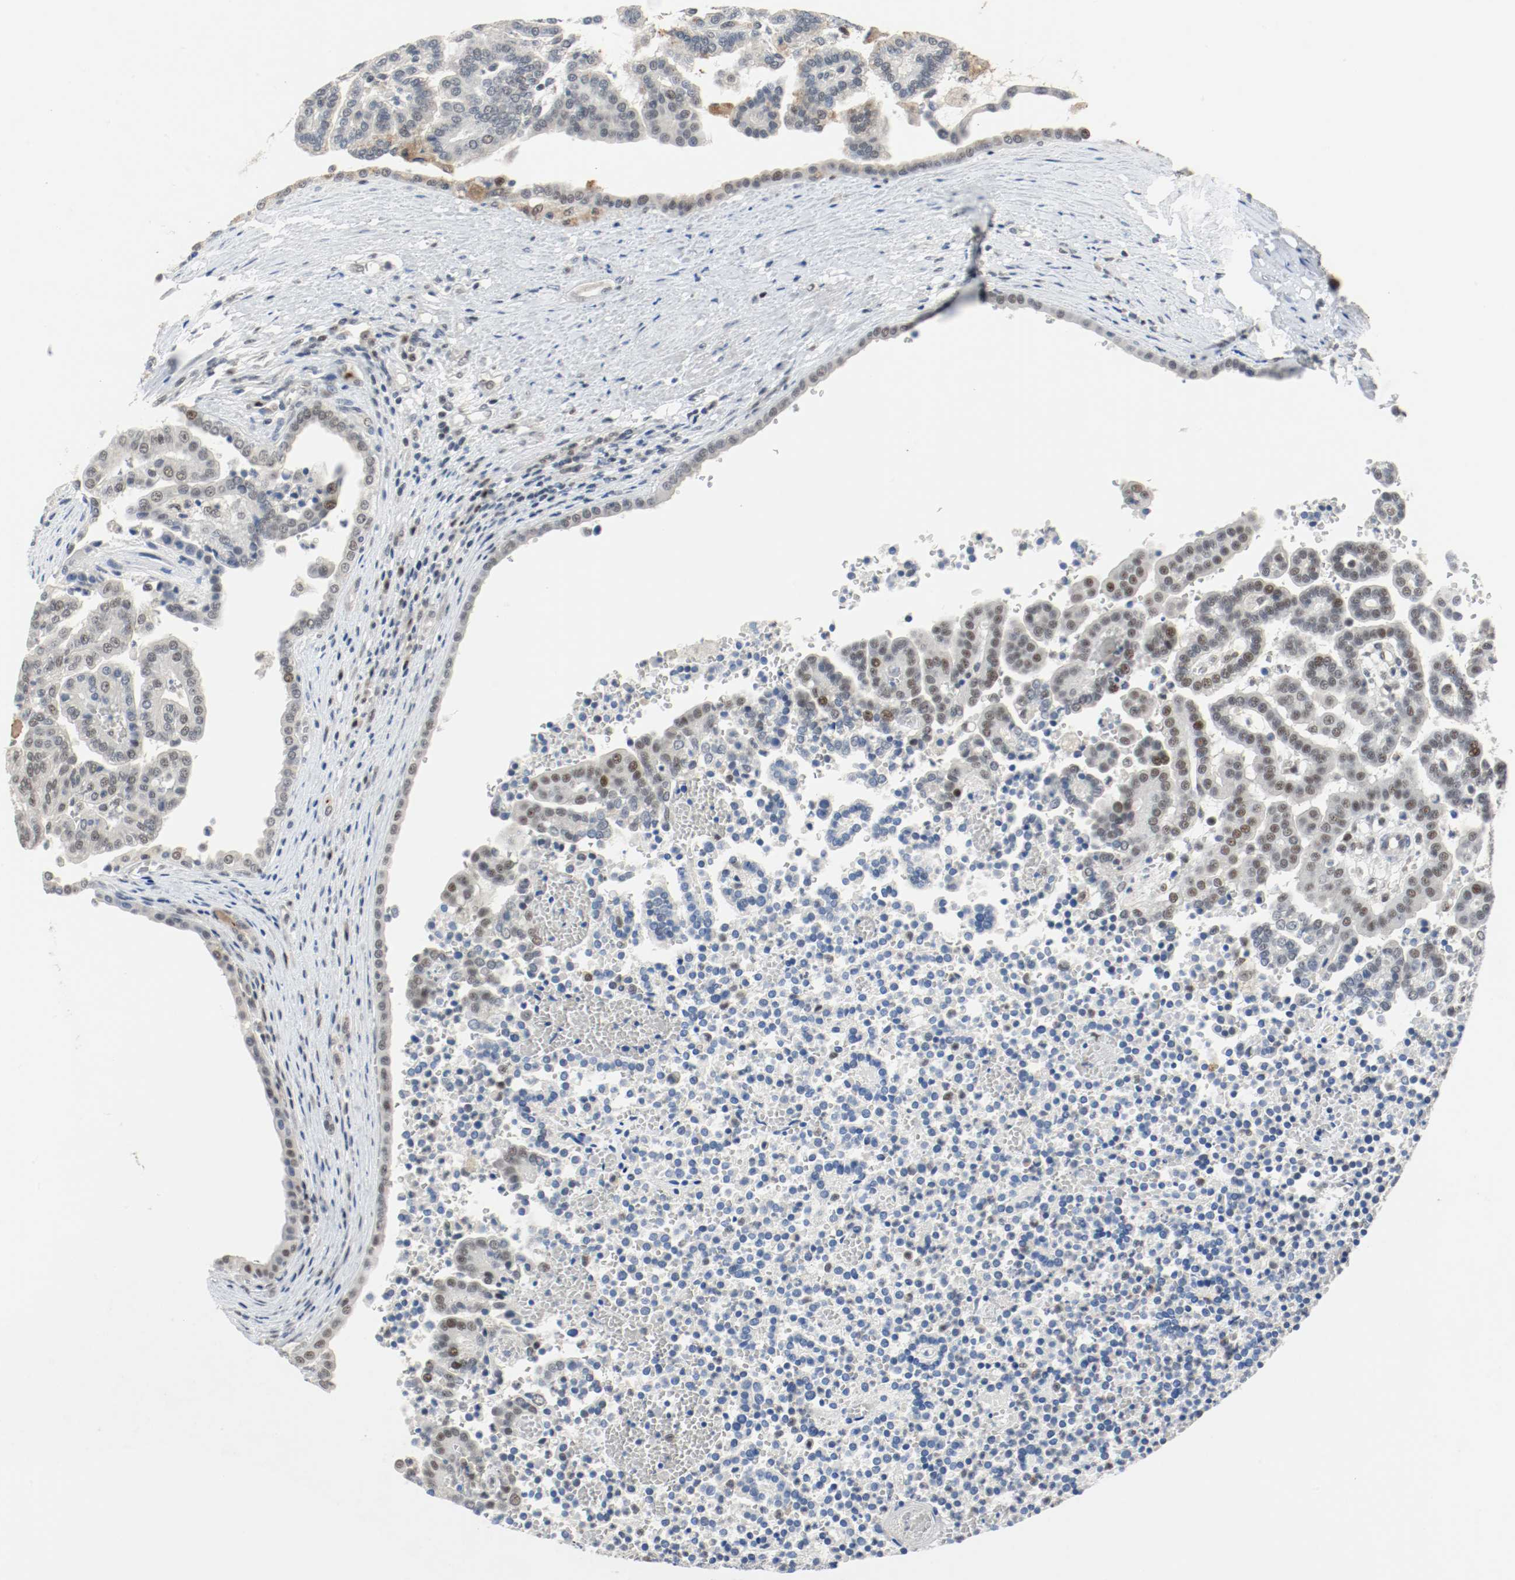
{"staining": {"intensity": "weak", "quantity": "<25%", "location": "nuclear"}, "tissue": "renal cancer", "cell_type": "Tumor cells", "image_type": "cancer", "snomed": [{"axis": "morphology", "description": "Adenocarcinoma, NOS"}, {"axis": "topography", "description": "Kidney"}], "caption": "Immunohistochemistry (IHC) photomicrograph of neoplastic tissue: human renal cancer stained with DAB (3,3'-diaminobenzidine) displays no significant protein staining in tumor cells.", "gene": "ASH1L", "patient": {"sex": "male", "age": 61}}